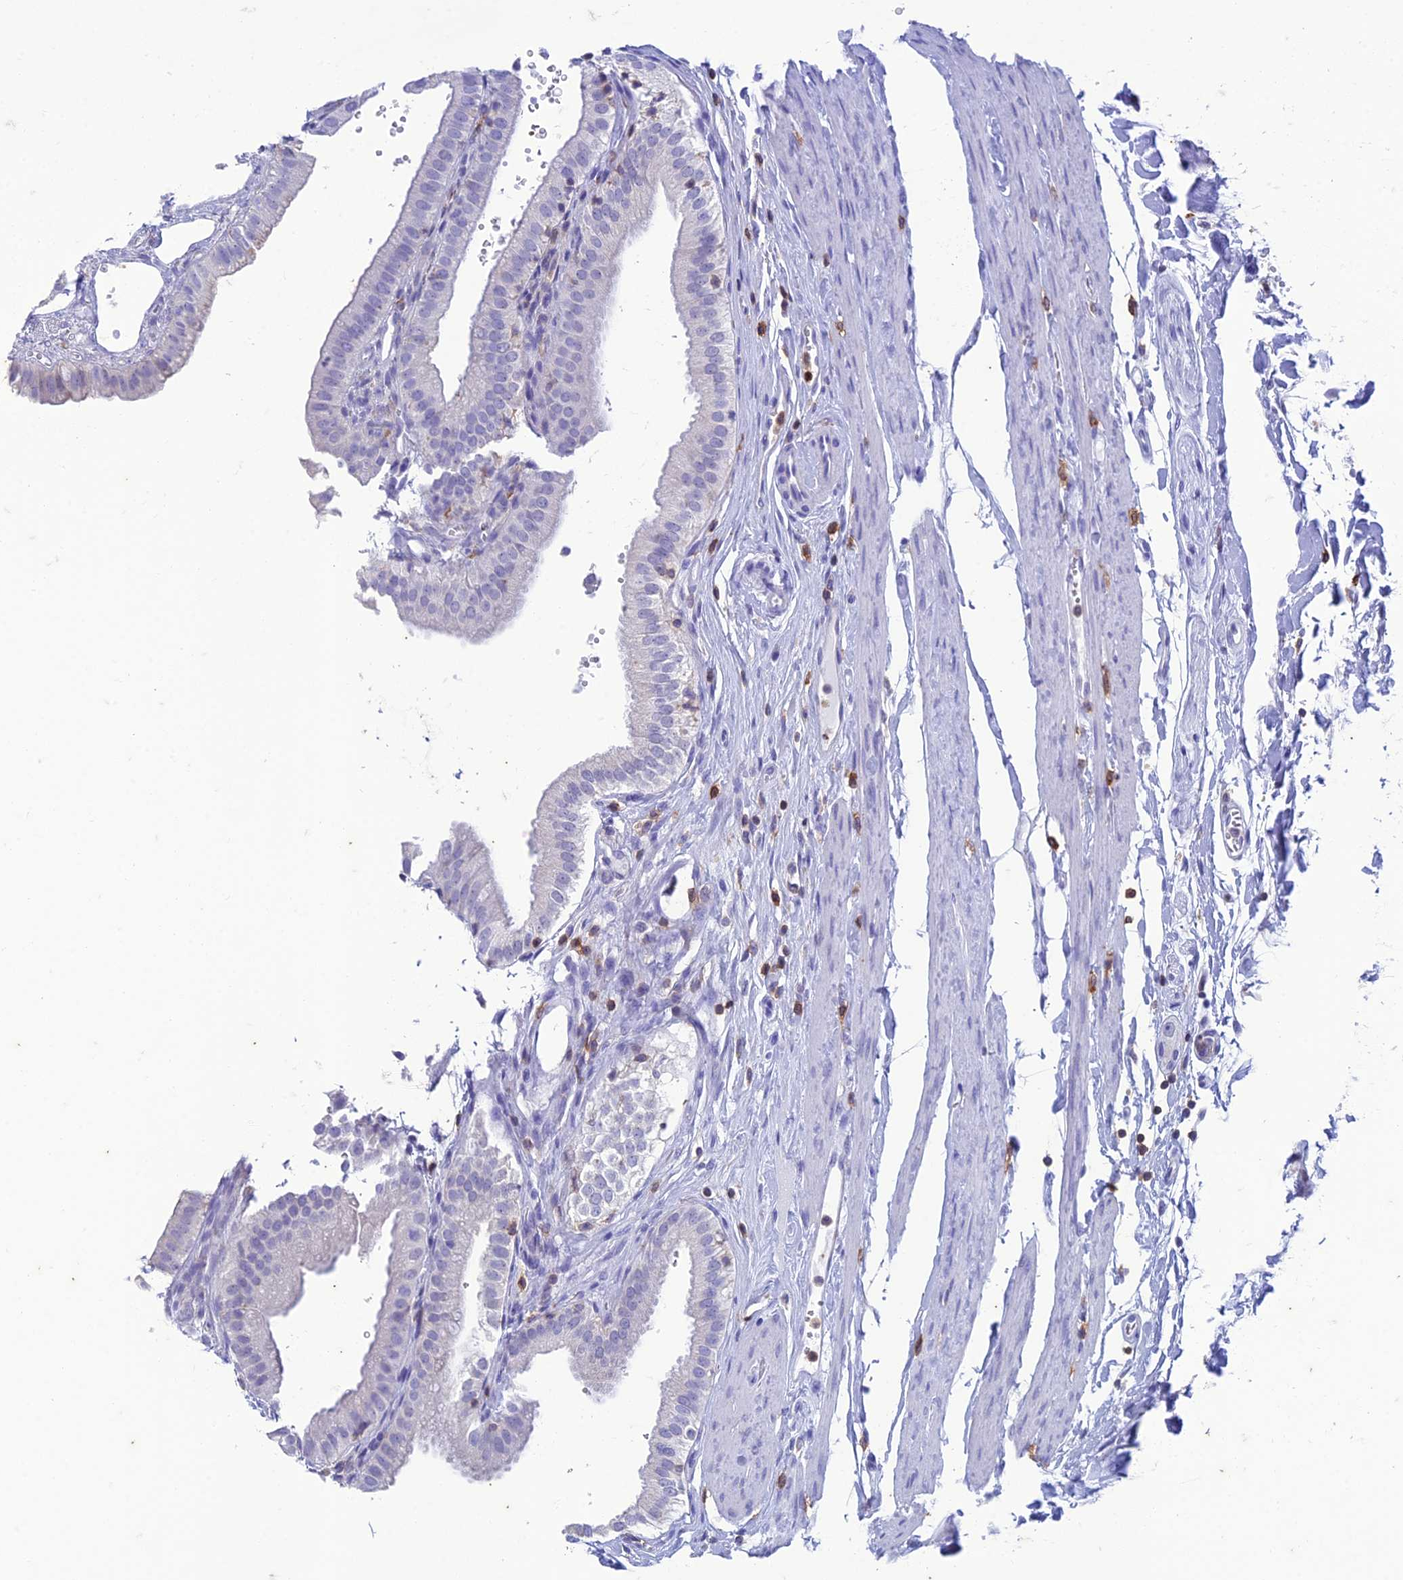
{"staining": {"intensity": "negative", "quantity": "none", "location": "none"}, "tissue": "gallbladder", "cell_type": "Glandular cells", "image_type": "normal", "snomed": [{"axis": "morphology", "description": "Normal tissue, NOS"}, {"axis": "topography", "description": "Gallbladder"}], "caption": "Glandular cells are negative for brown protein staining in normal gallbladder. (DAB IHC visualized using brightfield microscopy, high magnification).", "gene": "FGF7", "patient": {"sex": "female", "age": 61}}